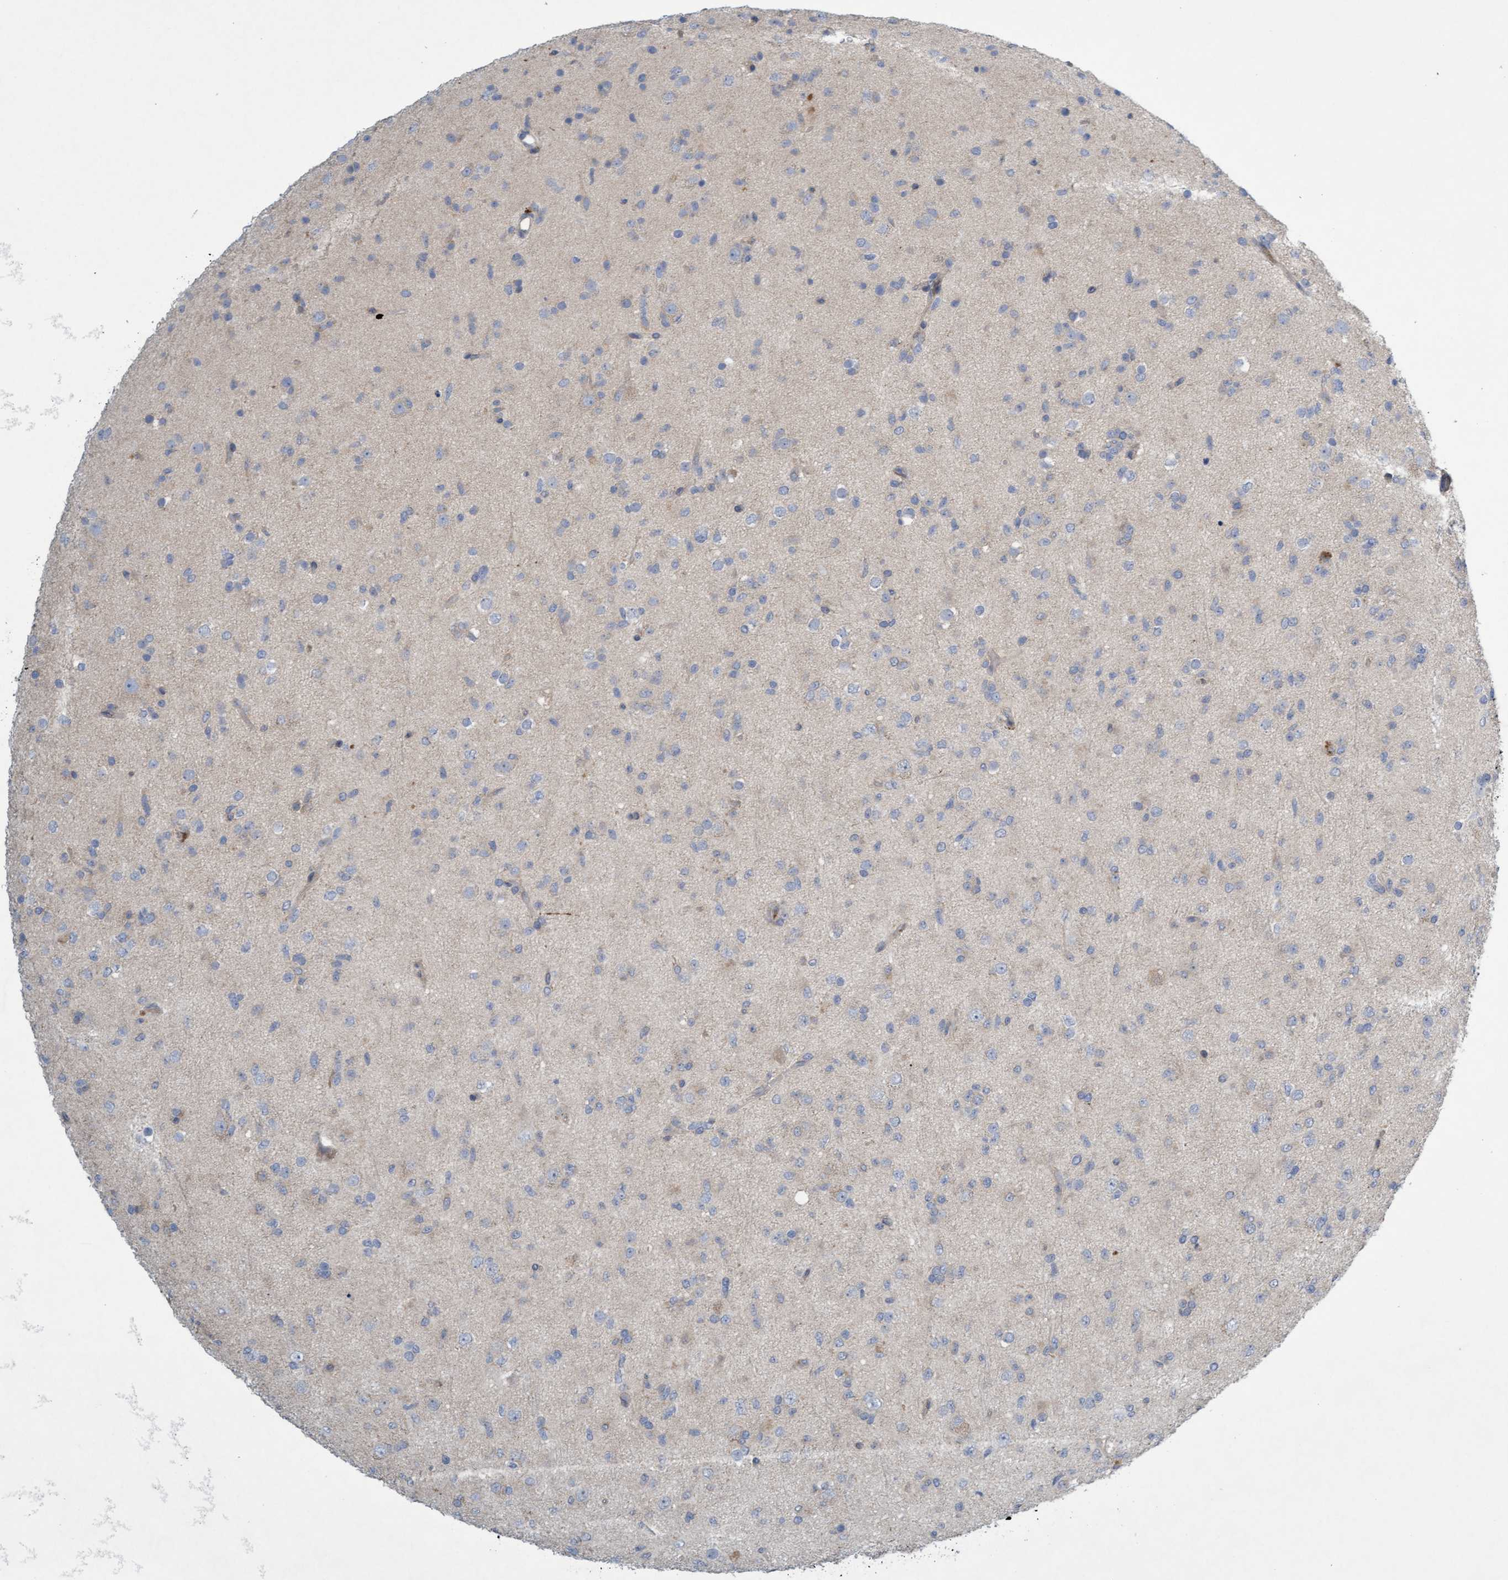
{"staining": {"intensity": "negative", "quantity": "none", "location": "none"}, "tissue": "glioma", "cell_type": "Tumor cells", "image_type": "cancer", "snomed": [{"axis": "morphology", "description": "Glioma, malignant, Low grade"}, {"axis": "topography", "description": "Brain"}], "caption": "Tumor cells are negative for protein expression in human malignant glioma (low-grade).", "gene": "DDHD2", "patient": {"sex": "male", "age": 65}}